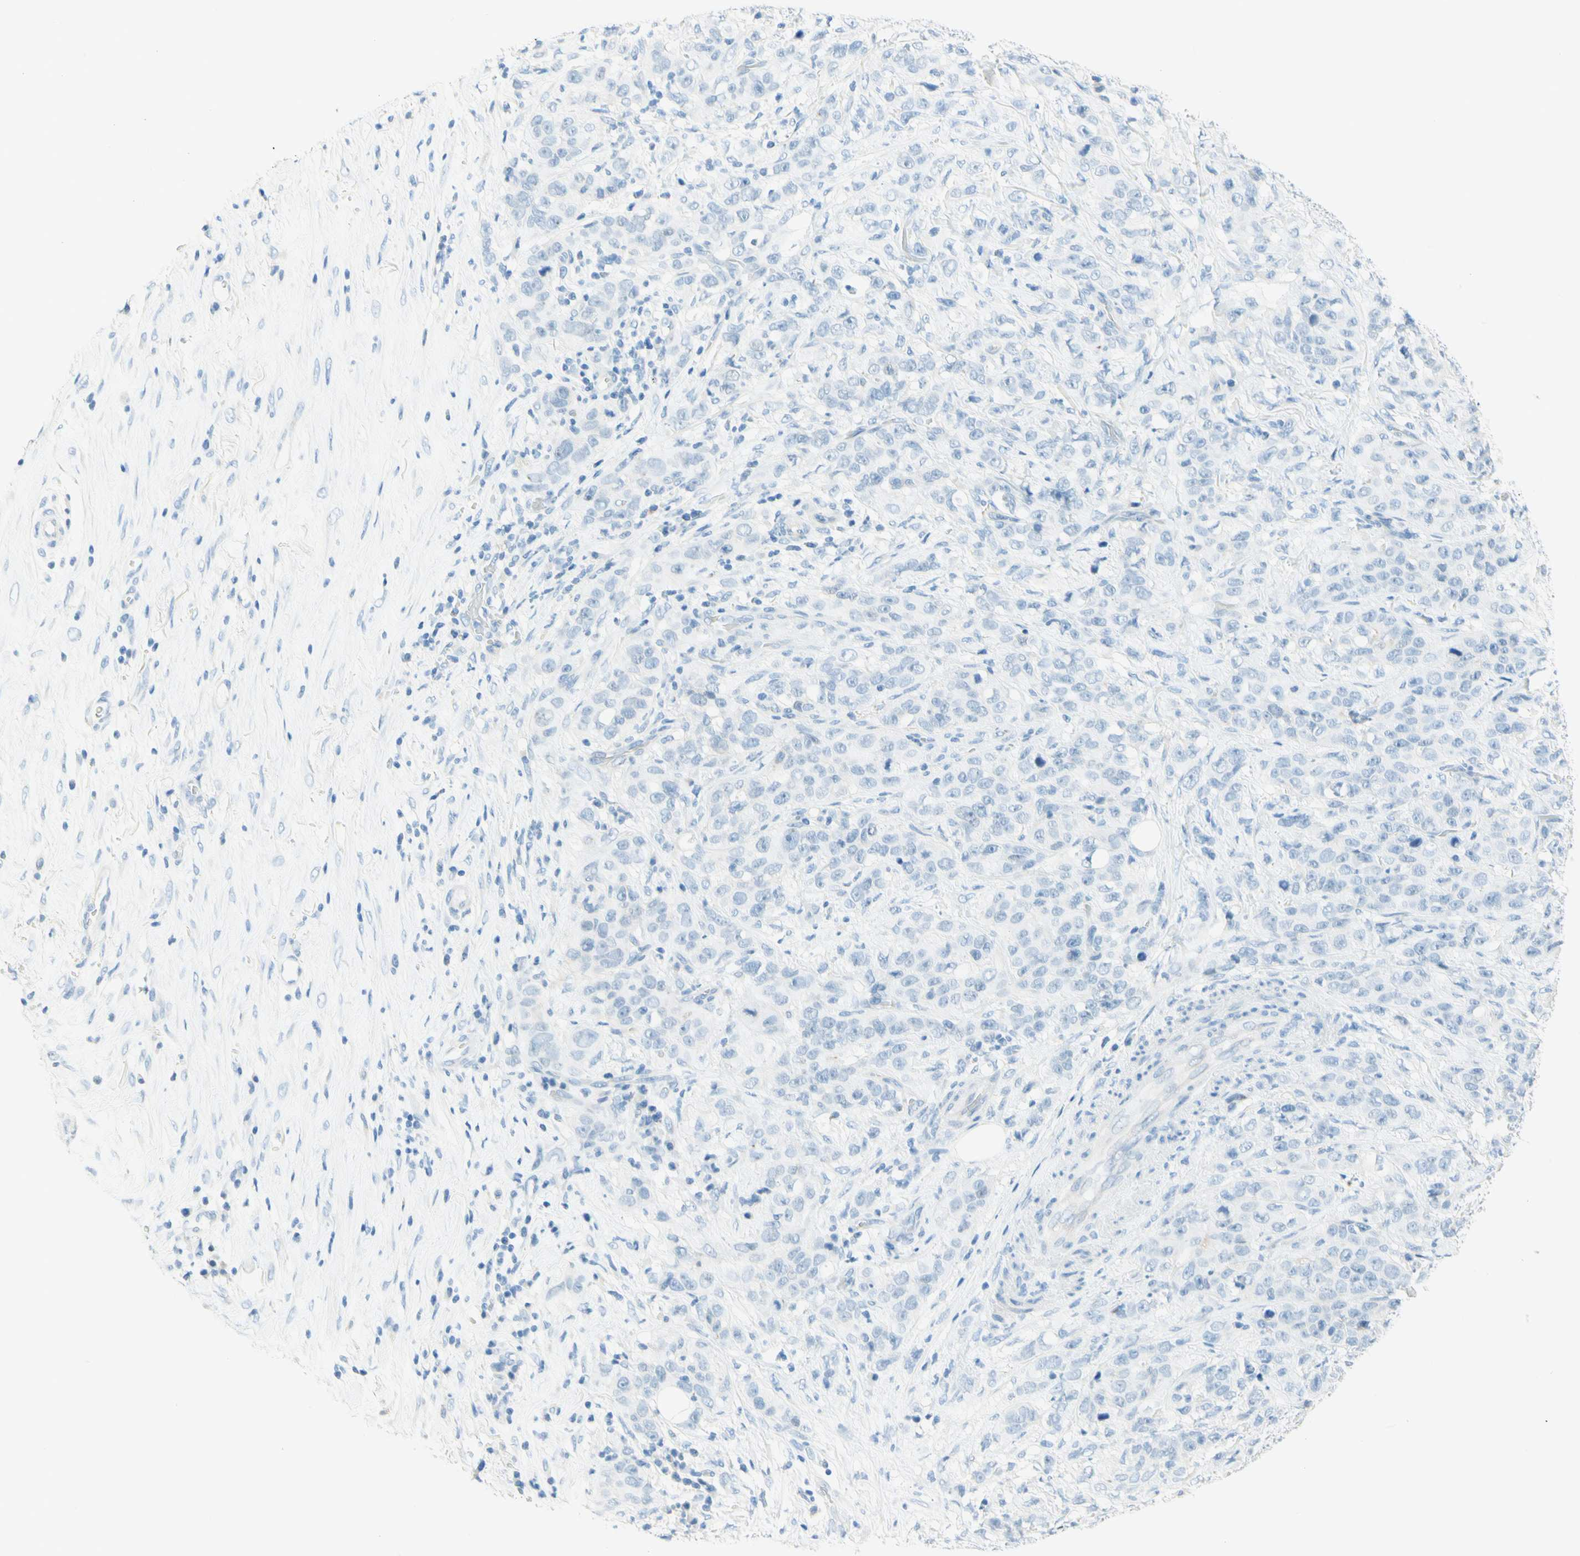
{"staining": {"intensity": "negative", "quantity": "none", "location": "none"}, "tissue": "stomach cancer", "cell_type": "Tumor cells", "image_type": "cancer", "snomed": [{"axis": "morphology", "description": "Adenocarcinoma, NOS"}, {"axis": "topography", "description": "Stomach"}], "caption": "Tumor cells show no significant expression in stomach cancer. The staining was performed using DAB (3,3'-diaminobenzidine) to visualize the protein expression in brown, while the nuclei were stained in blue with hematoxylin (Magnification: 20x).", "gene": "TMEM132D", "patient": {"sex": "male", "age": 48}}